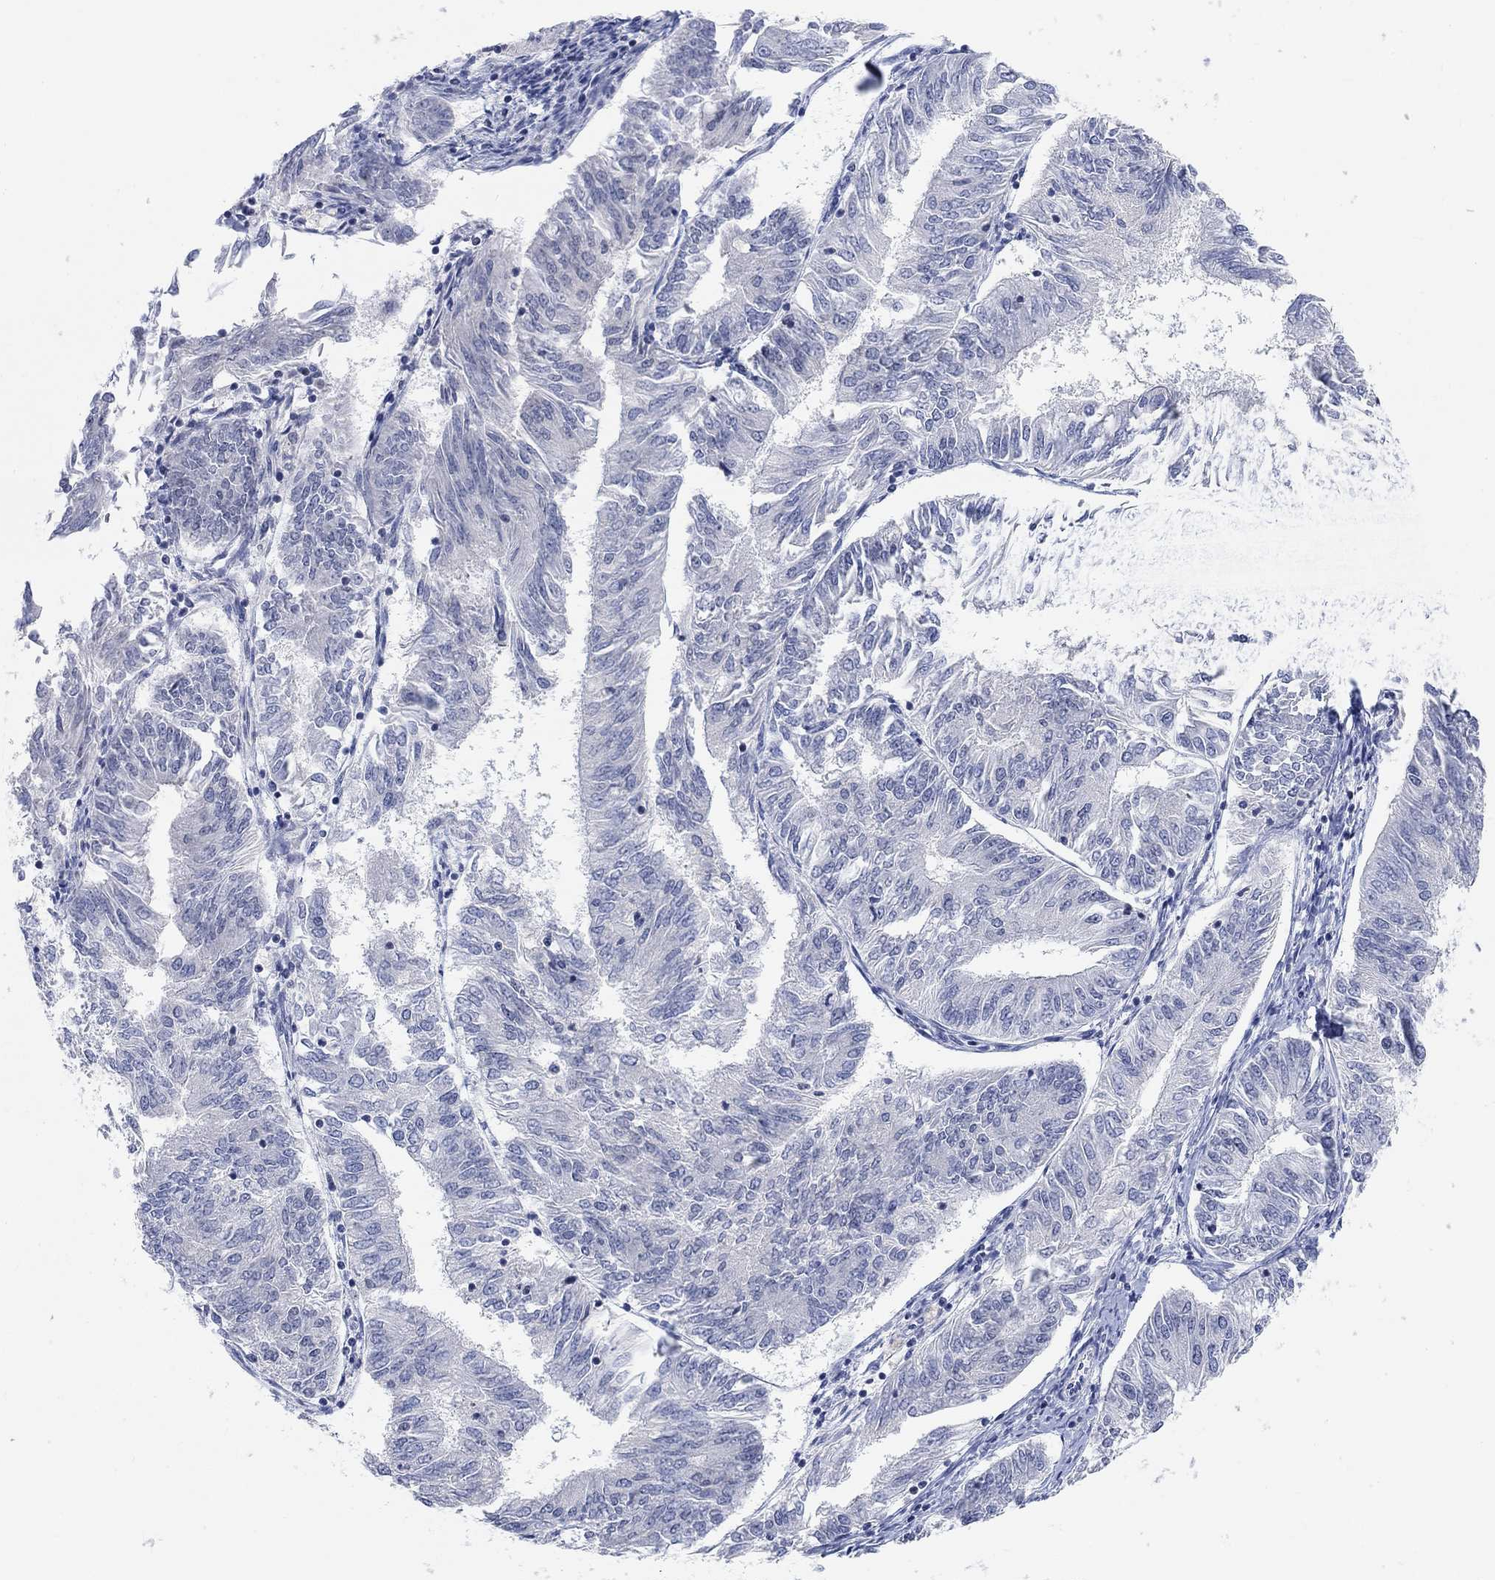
{"staining": {"intensity": "negative", "quantity": "none", "location": "none"}, "tissue": "endometrial cancer", "cell_type": "Tumor cells", "image_type": "cancer", "snomed": [{"axis": "morphology", "description": "Adenocarcinoma, NOS"}, {"axis": "topography", "description": "Endometrium"}], "caption": "Immunohistochemical staining of human endometrial cancer (adenocarcinoma) reveals no significant positivity in tumor cells. (IHC, brightfield microscopy, high magnification).", "gene": "ATP6V1E2", "patient": {"sex": "female", "age": 58}}